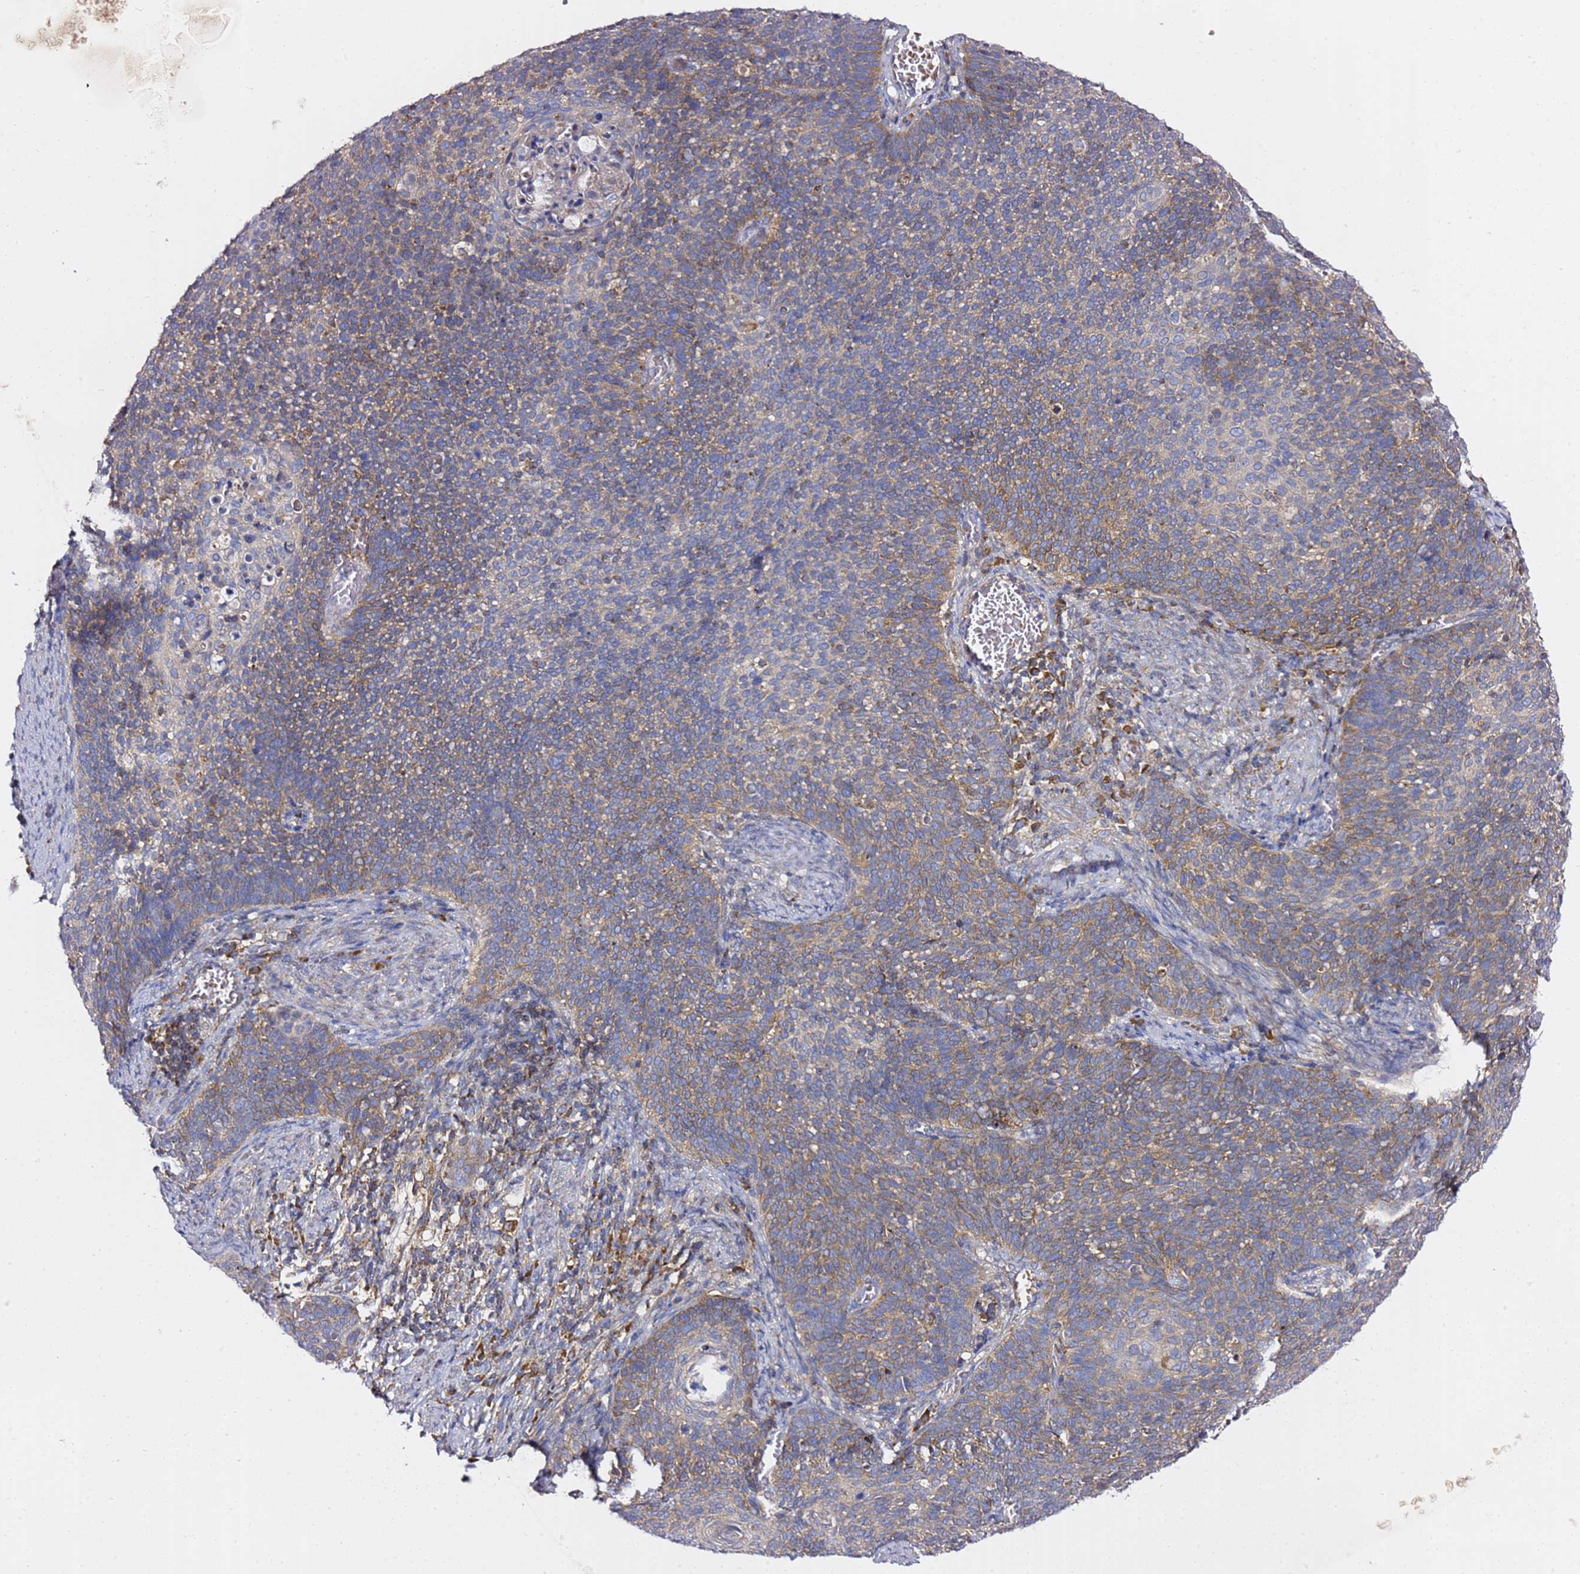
{"staining": {"intensity": "moderate", "quantity": "25%-75%", "location": "cytoplasmic/membranous"}, "tissue": "cervical cancer", "cell_type": "Tumor cells", "image_type": "cancer", "snomed": [{"axis": "morphology", "description": "Normal tissue, NOS"}, {"axis": "morphology", "description": "Squamous cell carcinoma, NOS"}, {"axis": "topography", "description": "Cervix"}], "caption": "Tumor cells demonstrate medium levels of moderate cytoplasmic/membranous positivity in approximately 25%-75% of cells in human cervical cancer (squamous cell carcinoma). The staining was performed using DAB, with brown indicating positive protein expression. Nuclei are stained blue with hematoxylin.", "gene": "C19orf12", "patient": {"sex": "female", "age": 39}}